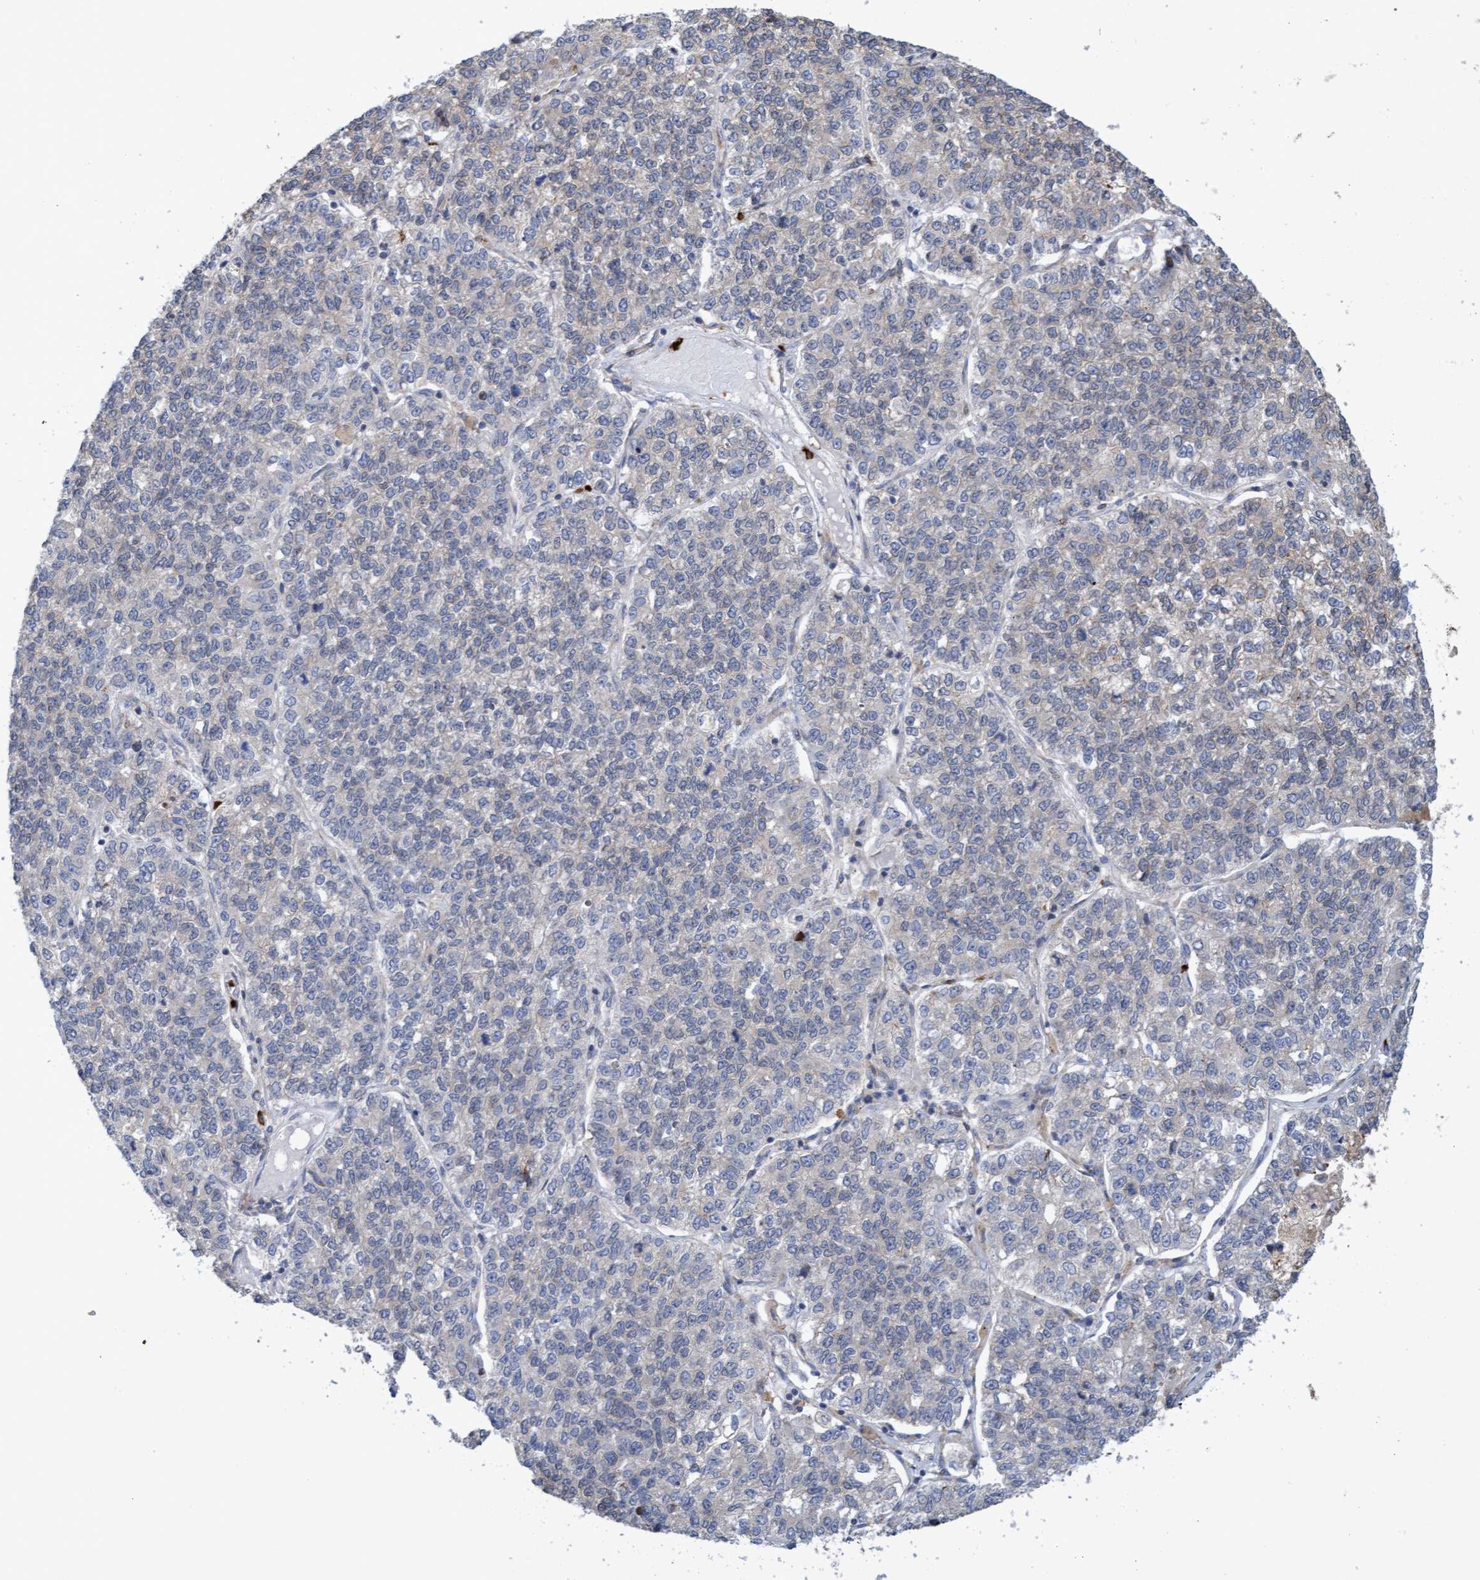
{"staining": {"intensity": "negative", "quantity": "none", "location": "none"}, "tissue": "lung cancer", "cell_type": "Tumor cells", "image_type": "cancer", "snomed": [{"axis": "morphology", "description": "Adenocarcinoma, NOS"}, {"axis": "topography", "description": "Lung"}], "caption": "Lung cancer (adenocarcinoma) stained for a protein using immunohistochemistry (IHC) displays no expression tumor cells.", "gene": "MMP8", "patient": {"sex": "male", "age": 49}}